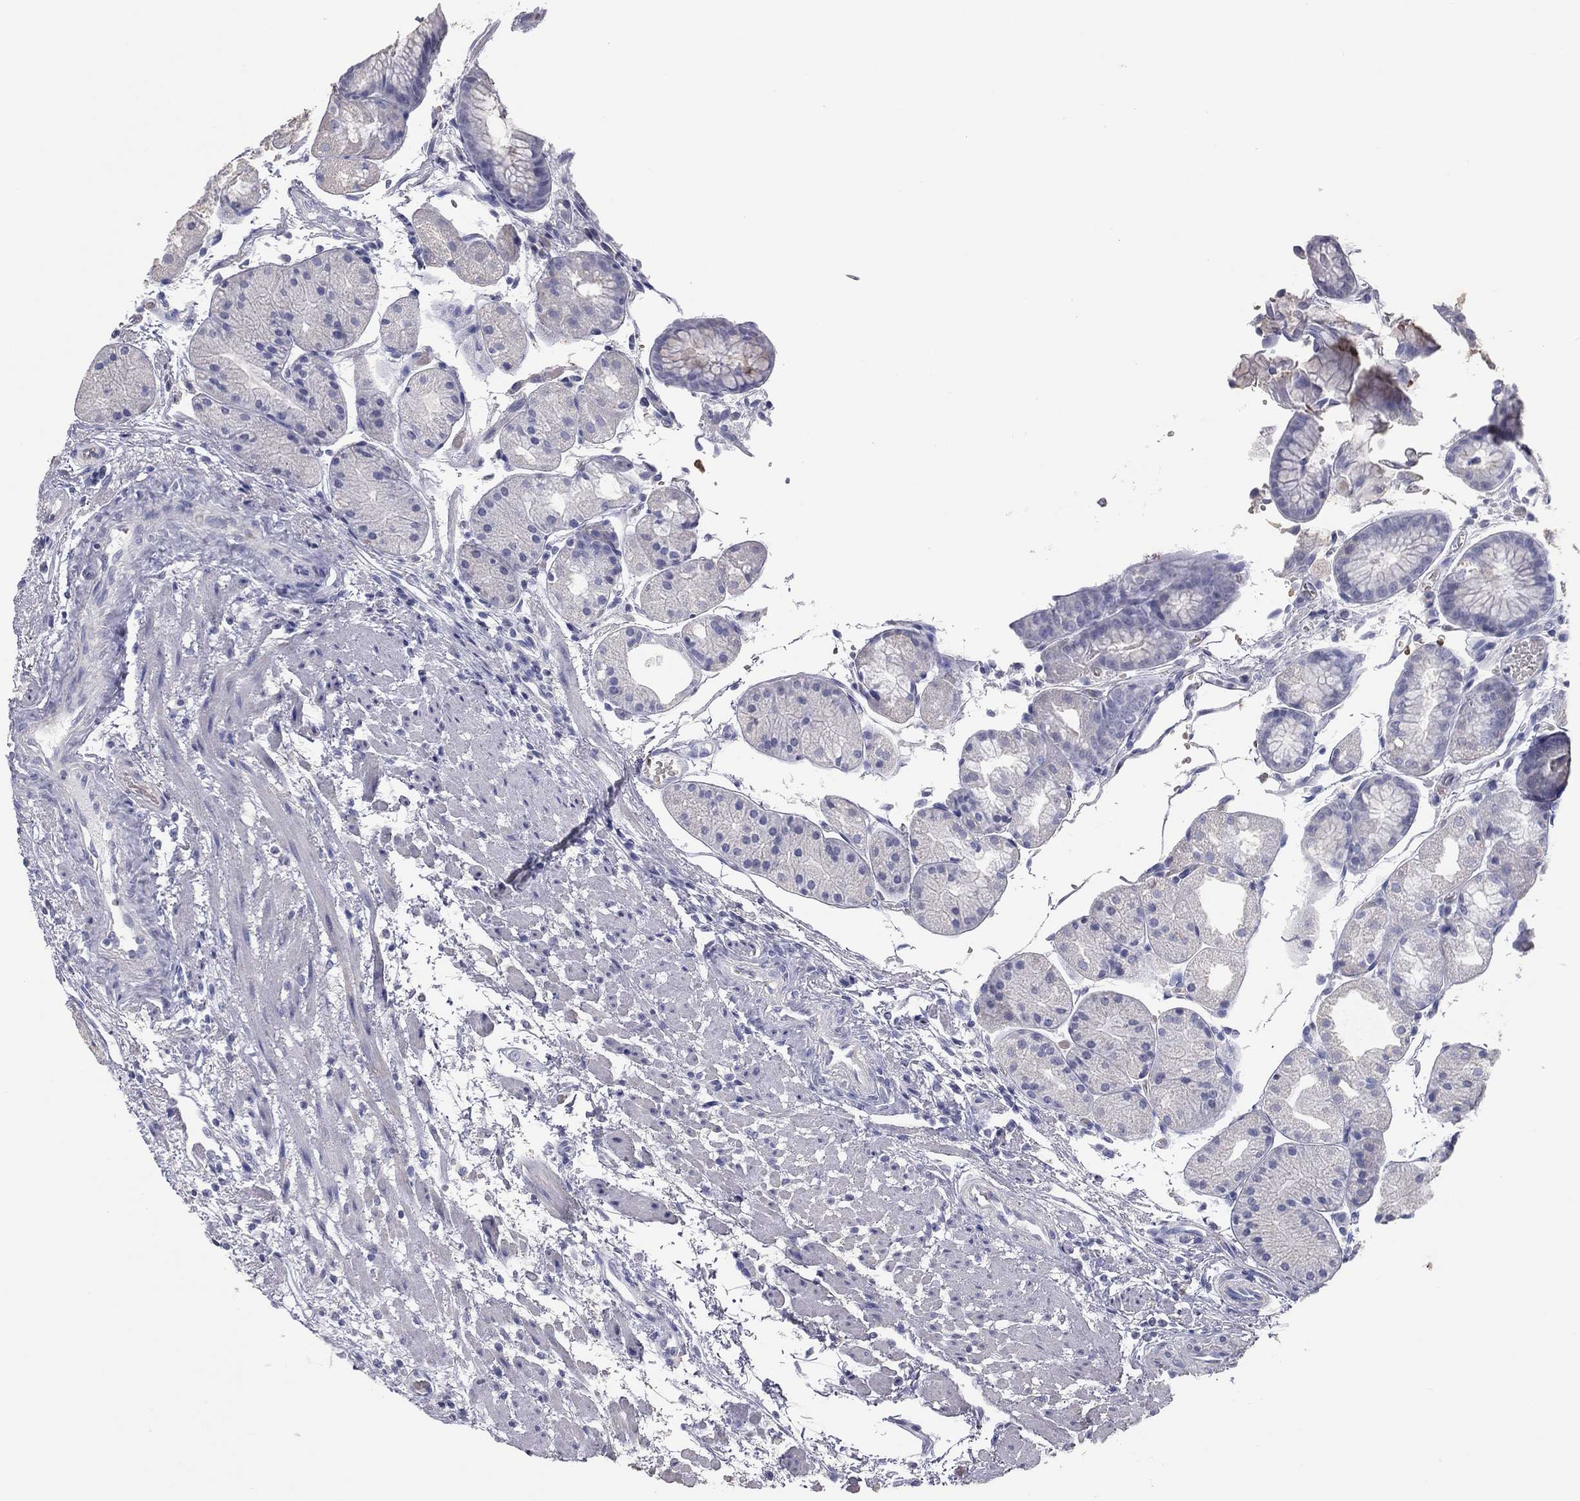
{"staining": {"intensity": "negative", "quantity": "none", "location": "none"}, "tissue": "stomach", "cell_type": "Glandular cells", "image_type": "normal", "snomed": [{"axis": "morphology", "description": "Normal tissue, NOS"}, {"axis": "topography", "description": "Stomach, upper"}], "caption": "IHC histopathology image of unremarkable stomach stained for a protein (brown), which reveals no positivity in glandular cells.", "gene": "ESX1", "patient": {"sex": "male", "age": 72}}